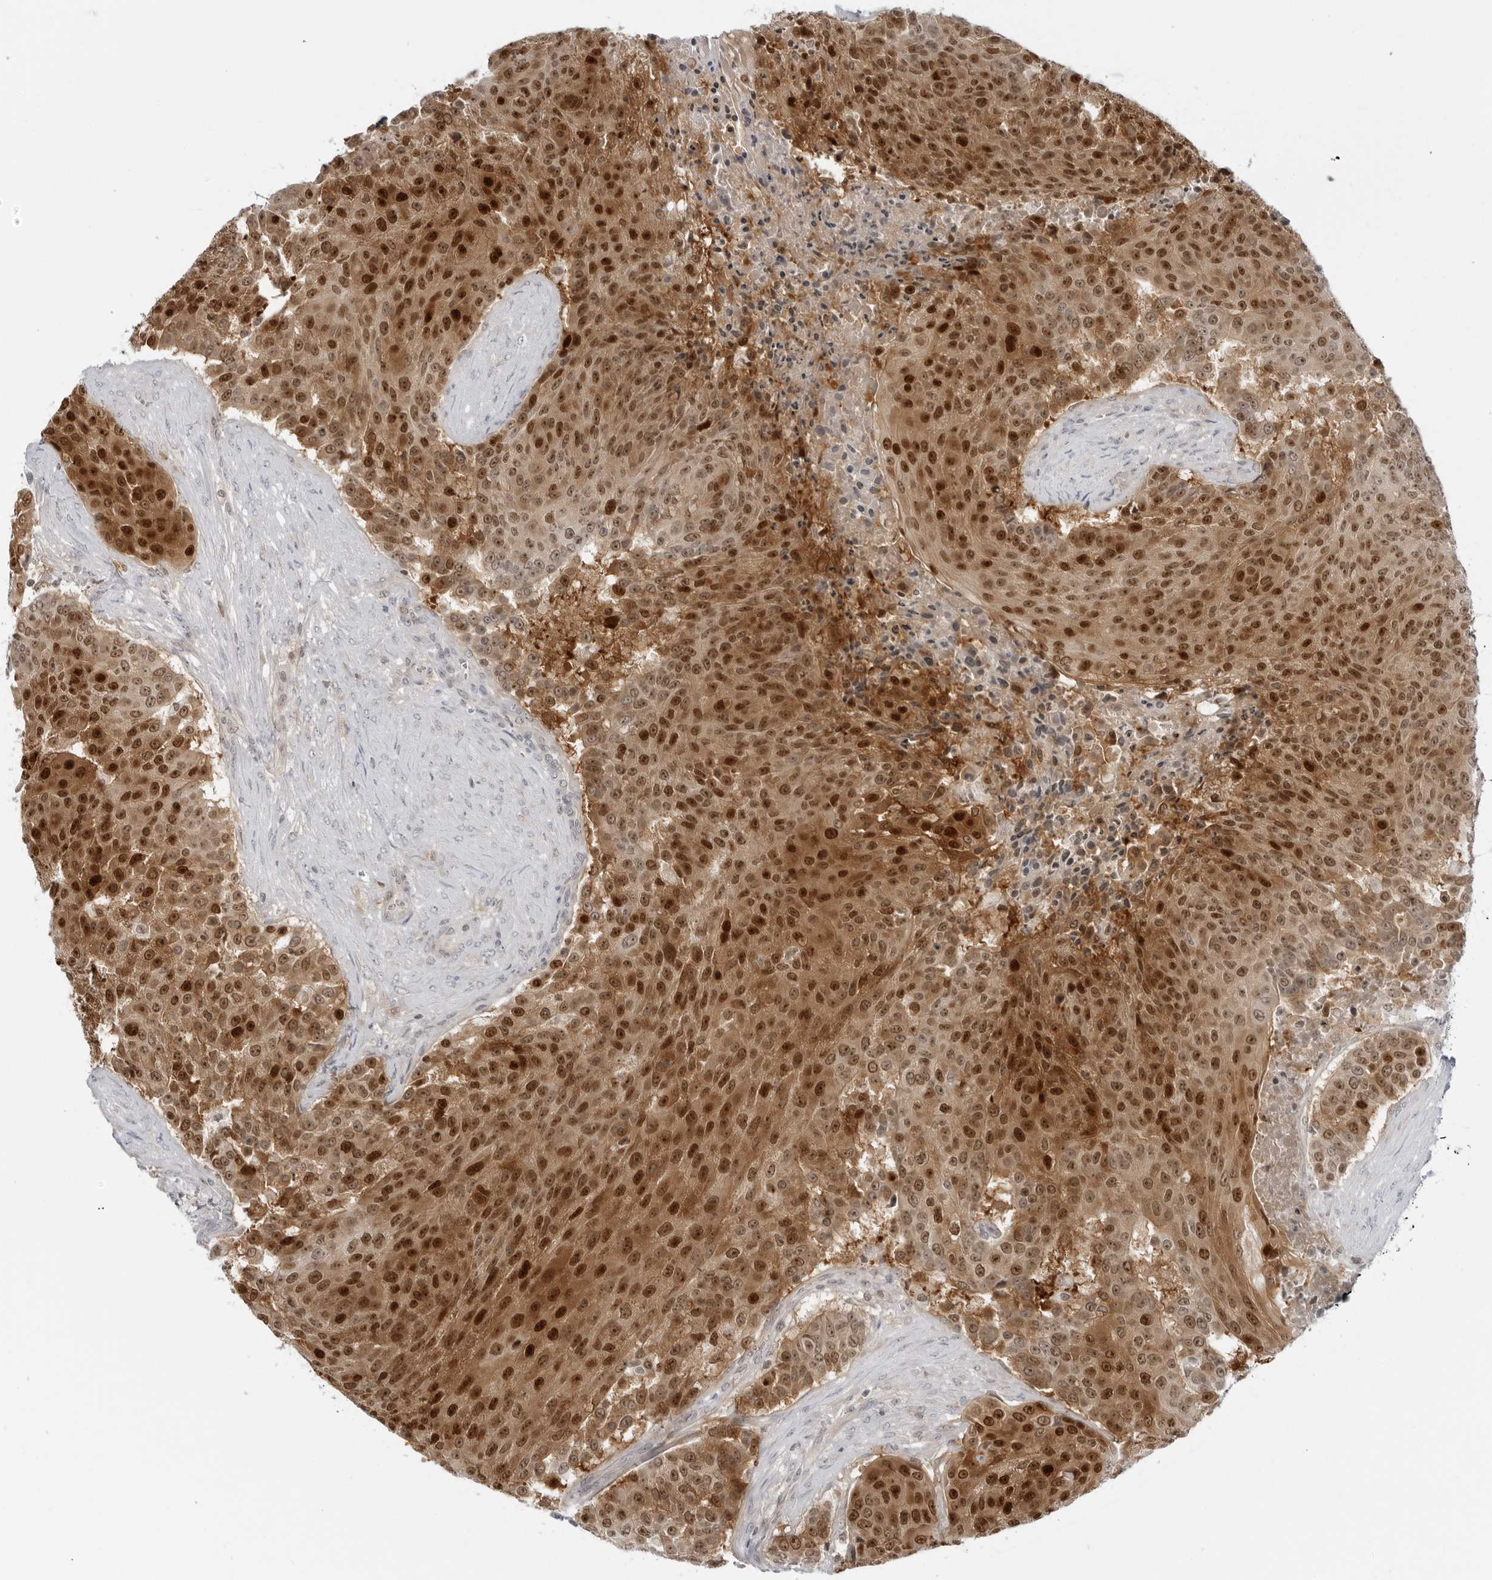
{"staining": {"intensity": "strong", "quantity": ">75%", "location": "cytoplasmic/membranous,nuclear"}, "tissue": "urothelial cancer", "cell_type": "Tumor cells", "image_type": "cancer", "snomed": [{"axis": "morphology", "description": "Urothelial carcinoma, High grade"}, {"axis": "topography", "description": "Urinary bladder"}], "caption": "Human urothelial cancer stained with a brown dye exhibits strong cytoplasmic/membranous and nuclear positive staining in about >75% of tumor cells.", "gene": "SUGCT", "patient": {"sex": "female", "age": 63}}